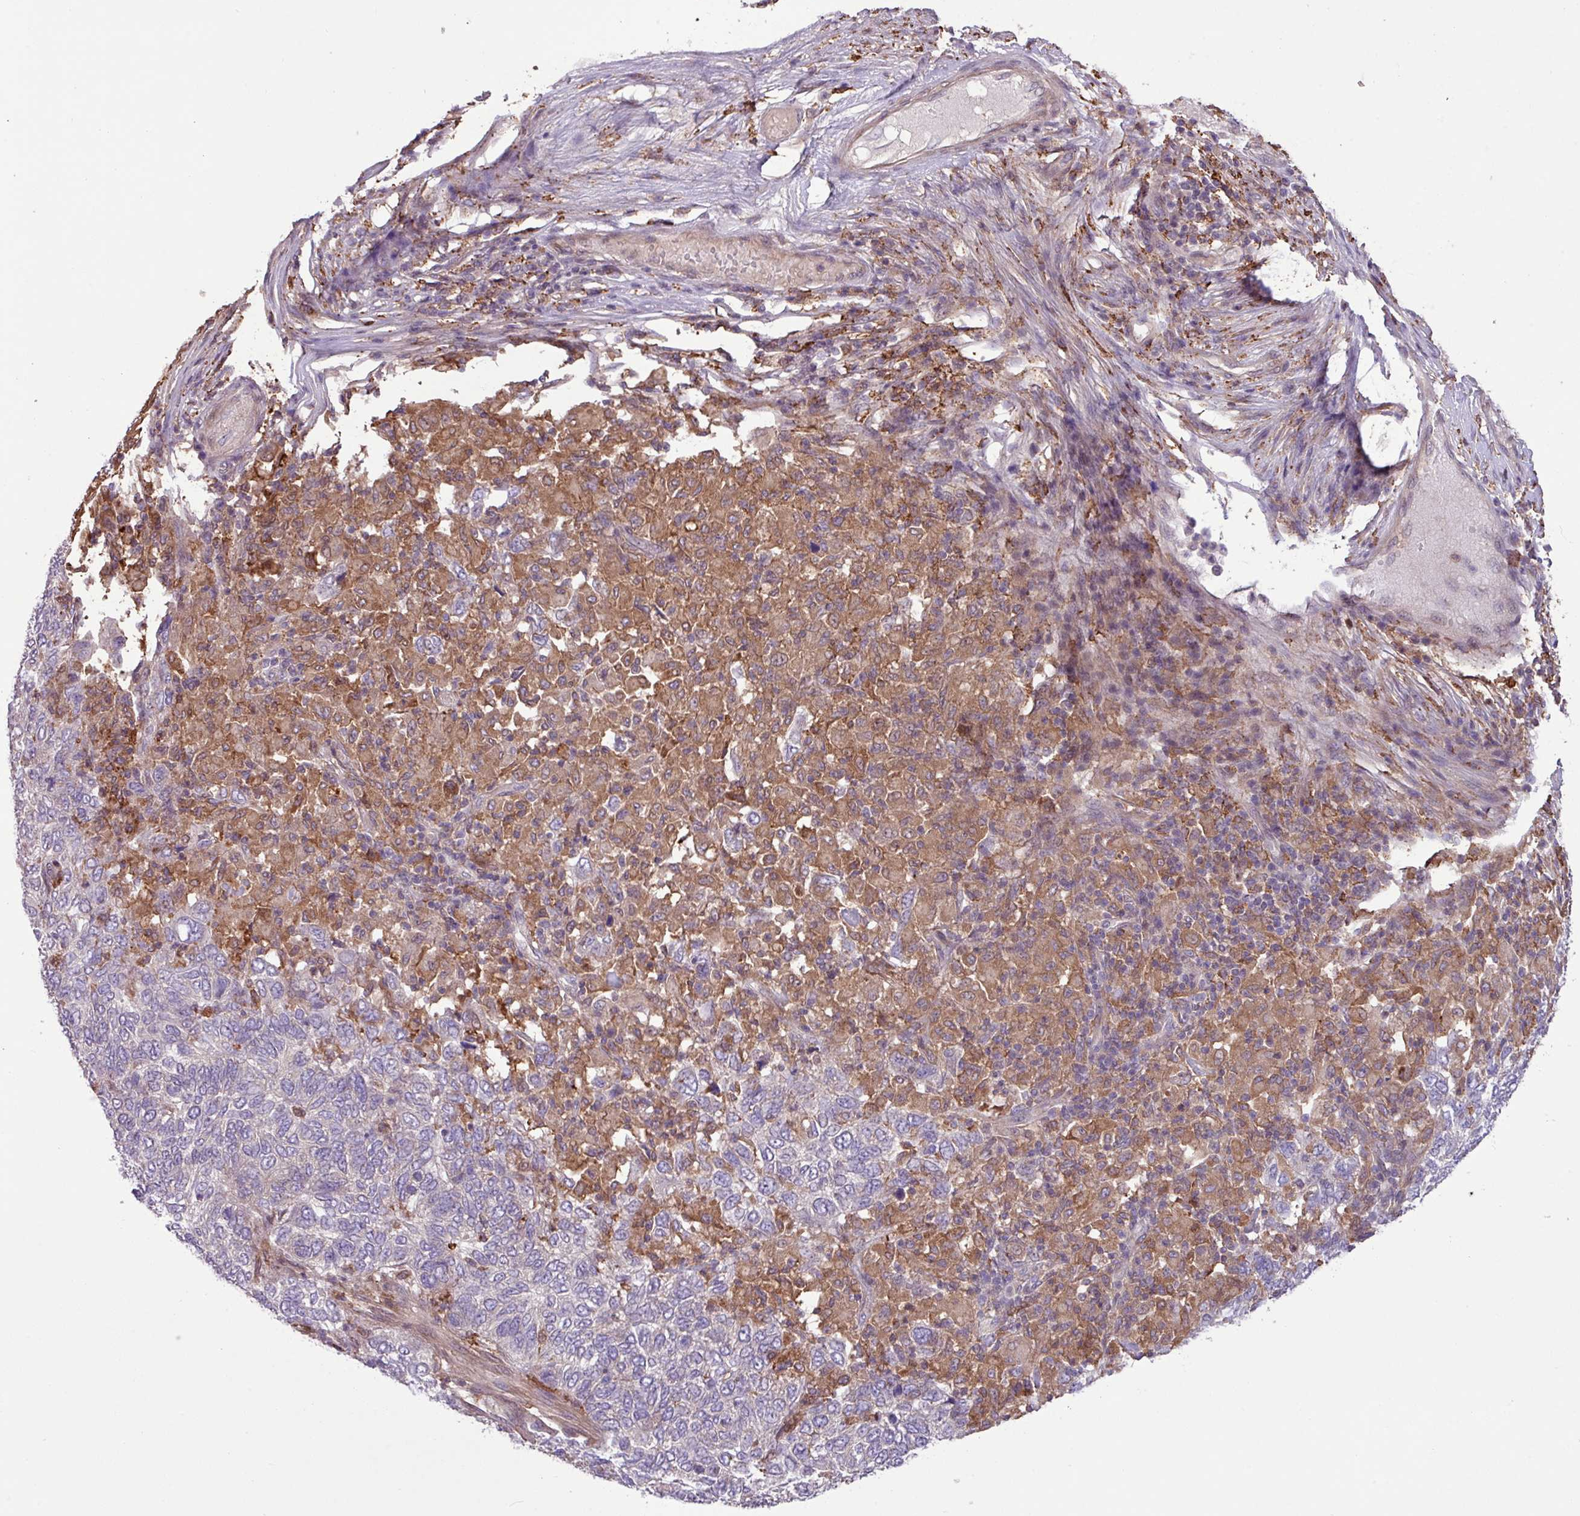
{"staining": {"intensity": "negative", "quantity": "none", "location": "none"}, "tissue": "skin cancer", "cell_type": "Tumor cells", "image_type": "cancer", "snomed": [{"axis": "morphology", "description": "Basal cell carcinoma"}, {"axis": "topography", "description": "Skin"}], "caption": "A micrograph of skin cancer stained for a protein demonstrates no brown staining in tumor cells.", "gene": "ARHGEF25", "patient": {"sex": "female", "age": 65}}